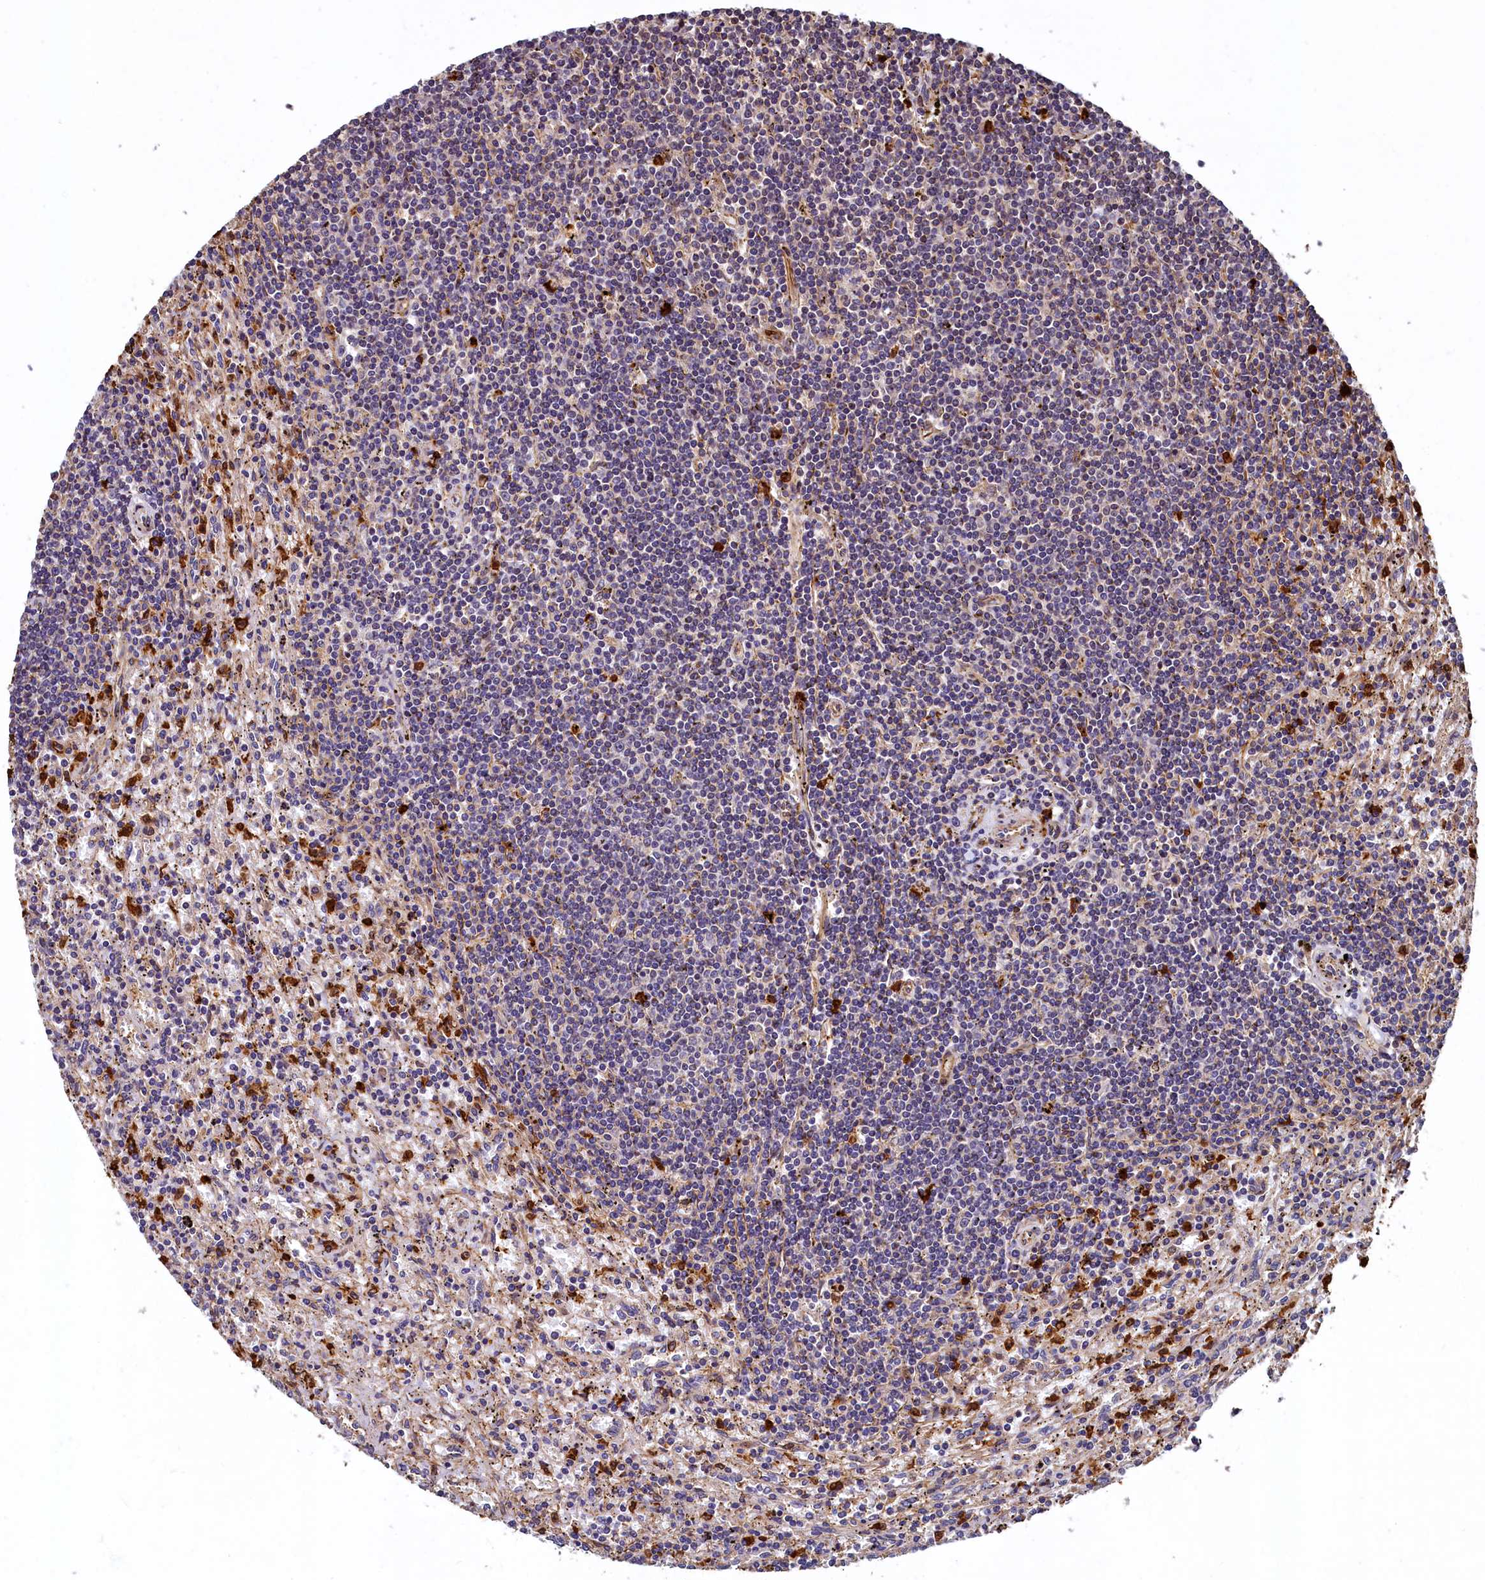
{"staining": {"intensity": "negative", "quantity": "none", "location": "none"}, "tissue": "lymphoma", "cell_type": "Tumor cells", "image_type": "cancer", "snomed": [{"axis": "morphology", "description": "Malignant lymphoma, non-Hodgkin's type, Low grade"}, {"axis": "topography", "description": "Spleen"}], "caption": "Tumor cells are negative for brown protein staining in lymphoma.", "gene": "CCDC102B", "patient": {"sex": "male", "age": 76}}